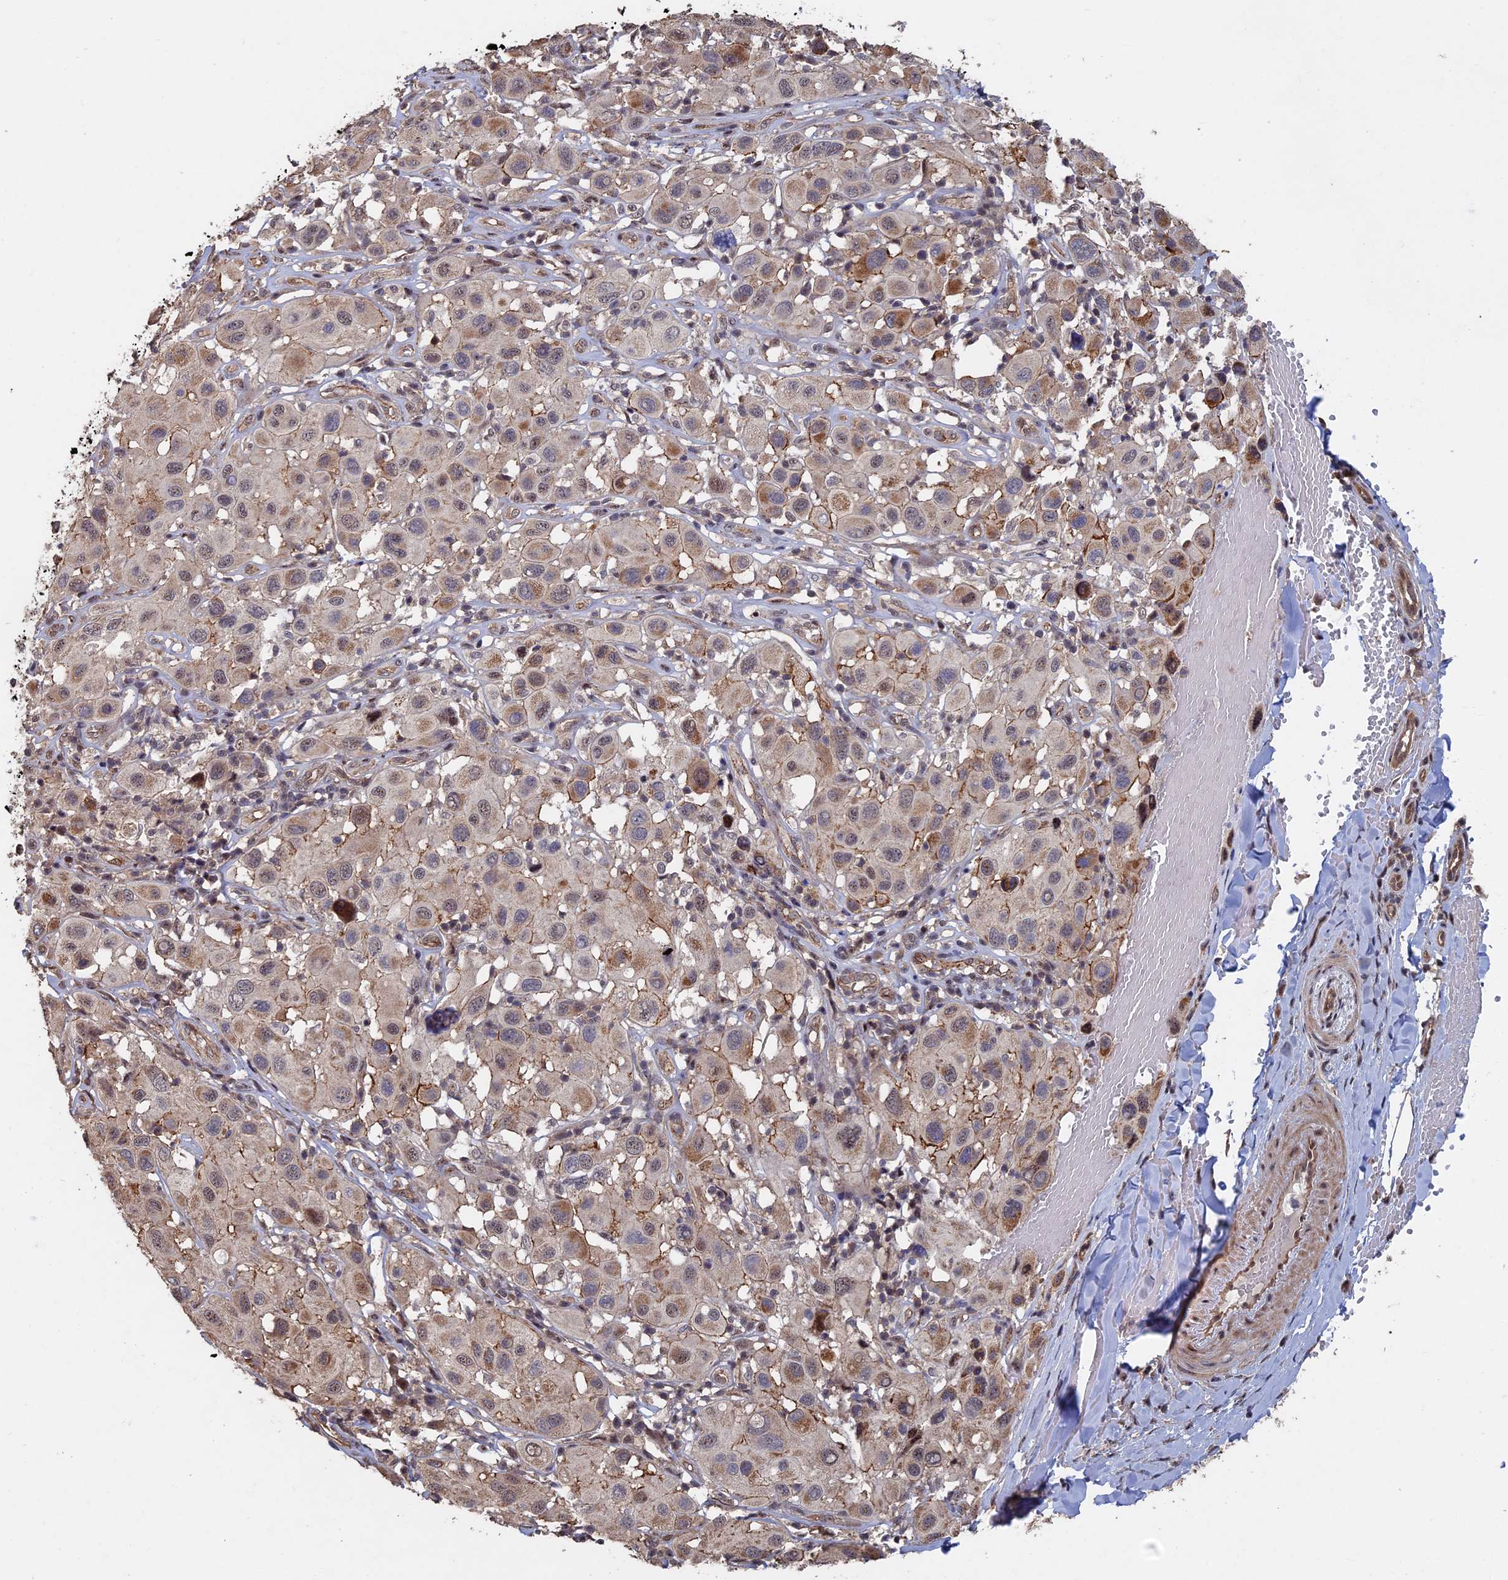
{"staining": {"intensity": "weak", "quantity": "25%-75%", "location": "cytoplasmic/membranous,nuclear"}, "tissue": "melanoma", "cell_type": "Tumor cells", "image_type": "cancer", "snomed": [{"axis": "morphology", "description": "Malignant melanoma, Metastatic site"}, {"axis": "topography", "description": "Skin"}], "caption": "IHC histopathology image of neoplastic tissue: human melanoma stained using immunohistochemistry reveals low levels of weak protein expression localized specifically in the cytoplasmic/membranous and nuclear of tumor cells, appearing as a cytoplasmic/membranous and nuclear brown color.", "gene": "KIAA1328", "patient": {"sex": "male", "age": 41}}